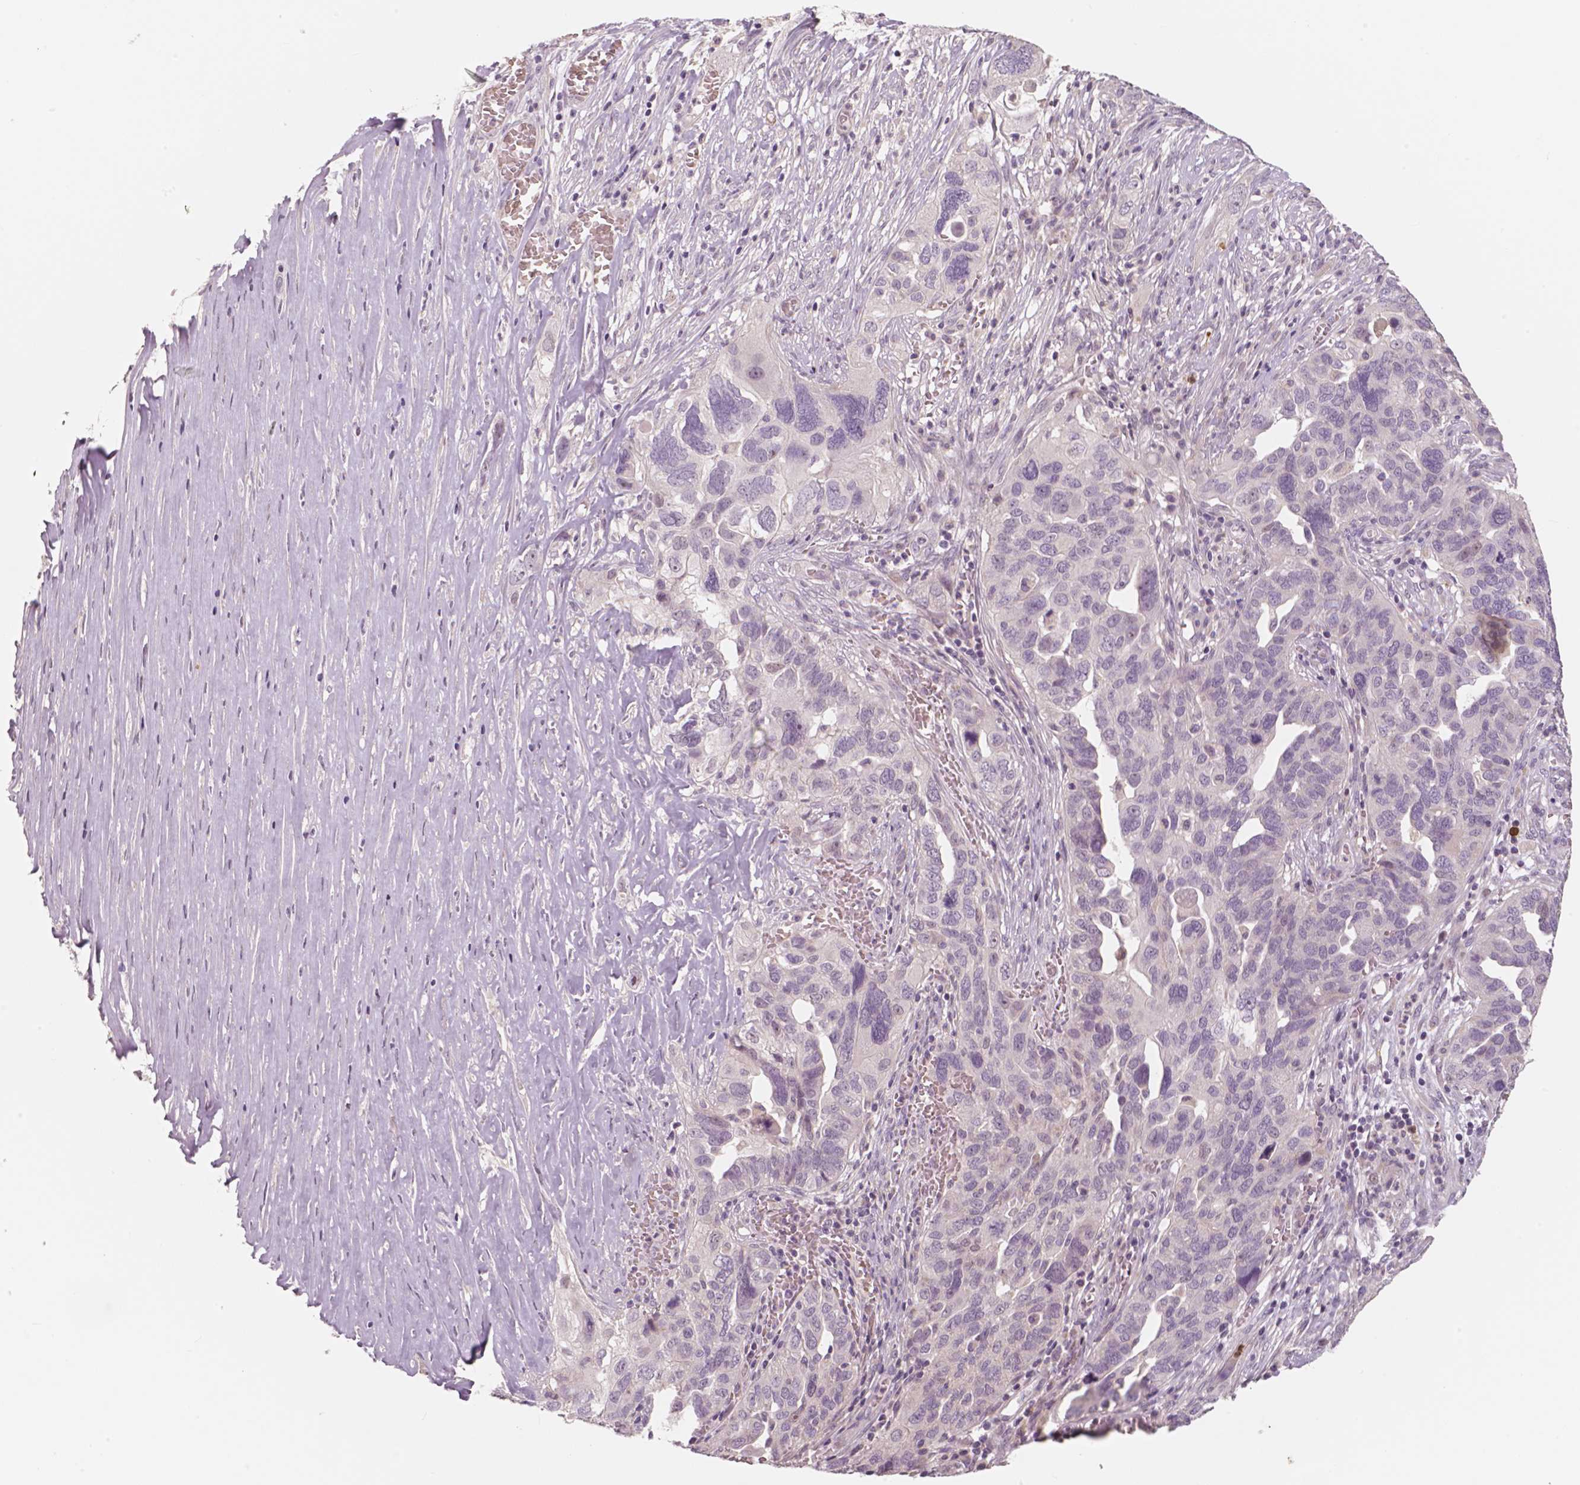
{"staining": {"intensity": "negative", "quantity": "none", "location": "none"}, "tissue": "ovarian cancer", "cell_type": "Tumor cells", "image_type": "cancer", "snomed": [{"axis": "morphology", "description": "Carcinoma, endometroid"}, {"axis": "topography", "description": "Soft tissue"}, {"axis": "topography", "description": "Ovary"}], "caption": "Tumor cells show no significant expression in ovarian endometroid carcinoma. Nuclei are stained in blue.", "gene": "RNASE7", "patient": {"sex": "female", "age": 52}}